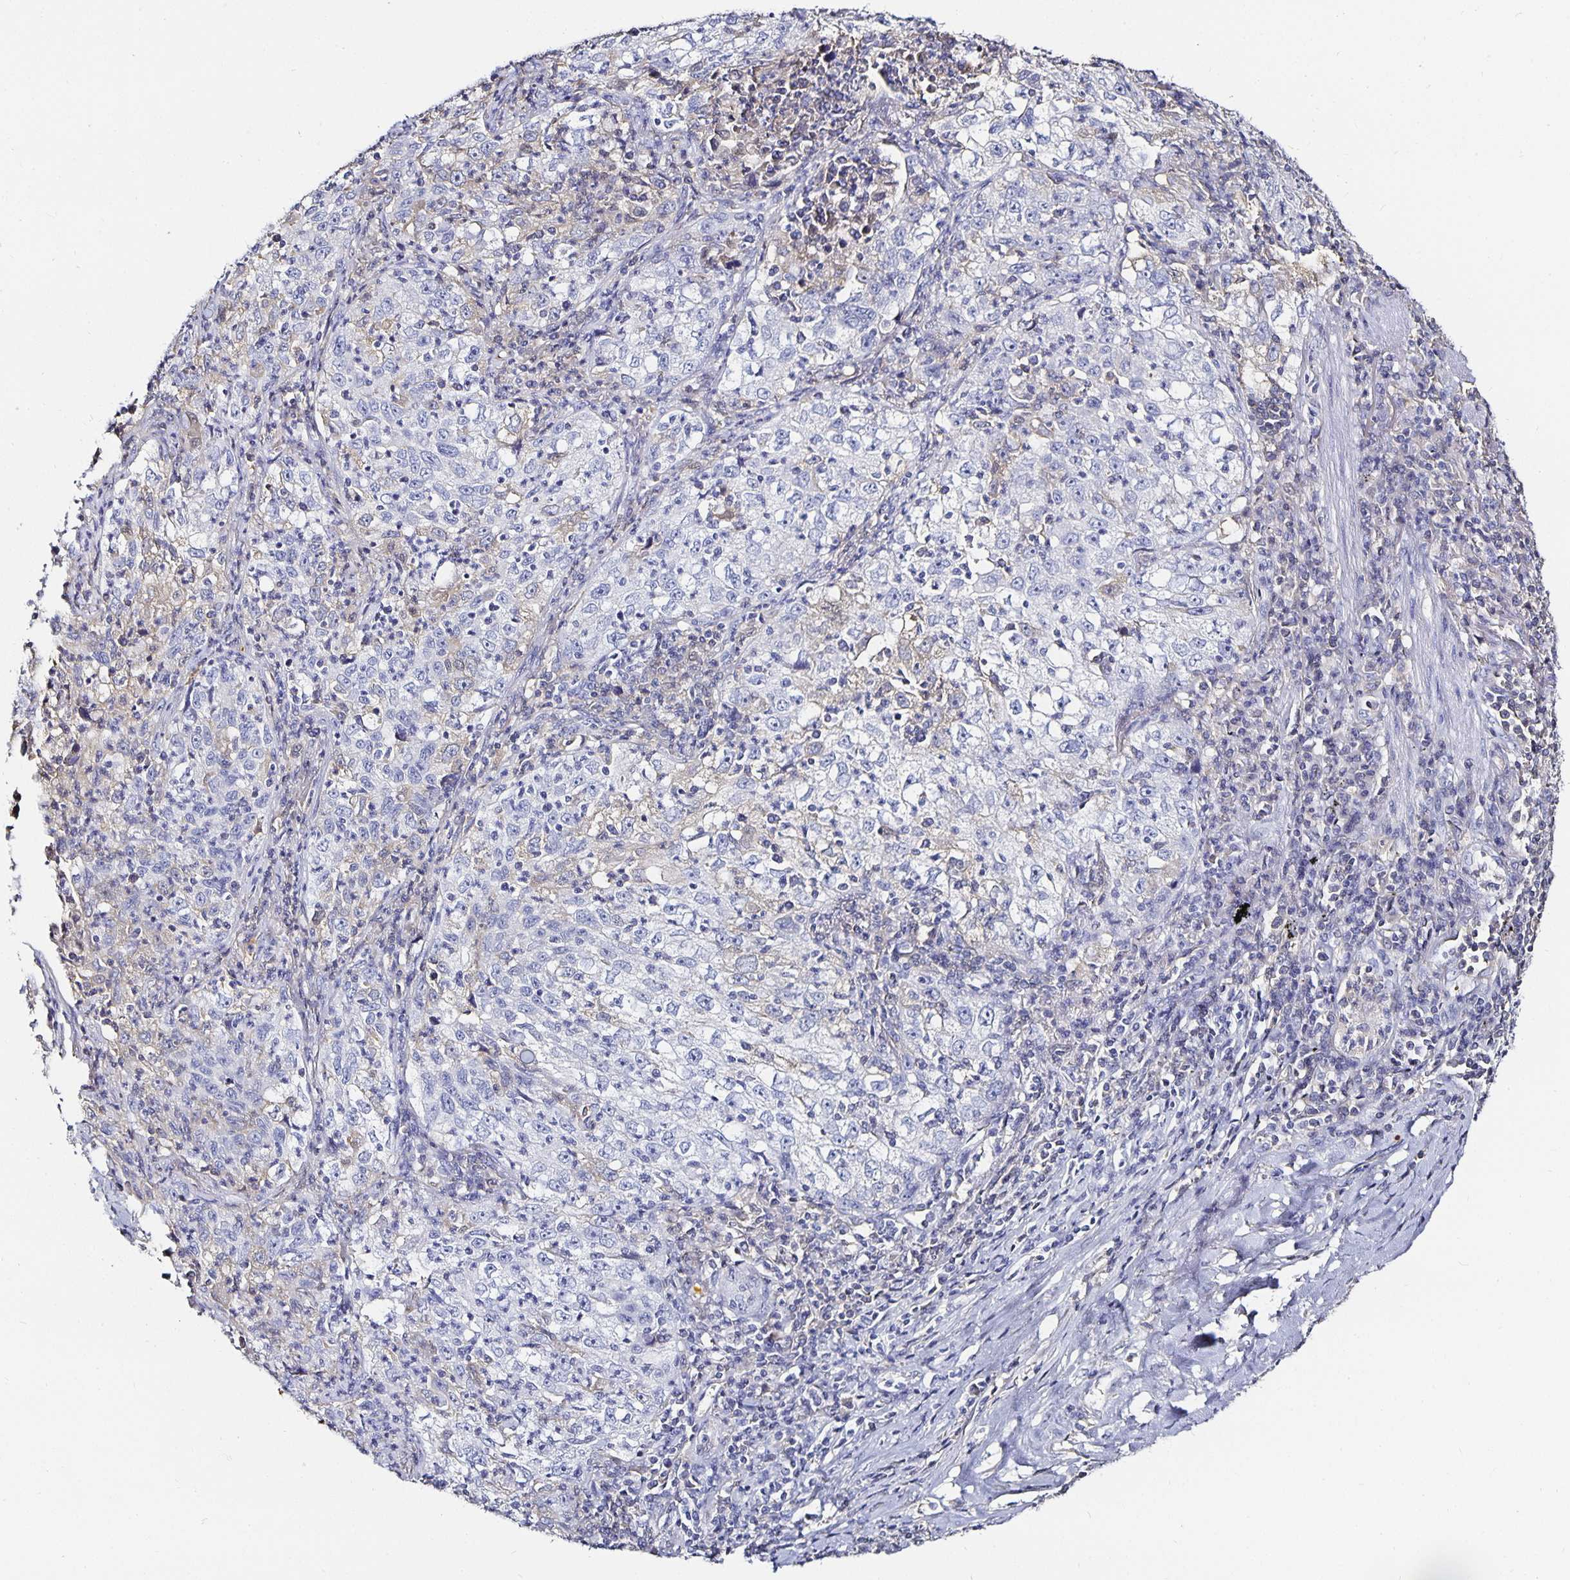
{"staining": {"intensity": "negative", "quantity": "none", "location": "none"}, "tissue": "lung cancer", "cell_type": "Tumor cells", "image_type": "cancer", "snomed": [{"axis": "morphology", "description": "Squamous cell carcinoma, NOS"}, {"axis": "topography", "description": "Lung"}], "caption": "Human lung cancer (squamous cell carcinoma) stained for a protein using immunohistochemistry demonstrates no positivity in tumor cells.", "gene": "TTR", "patient": {"sex": "male", "age": 71}}